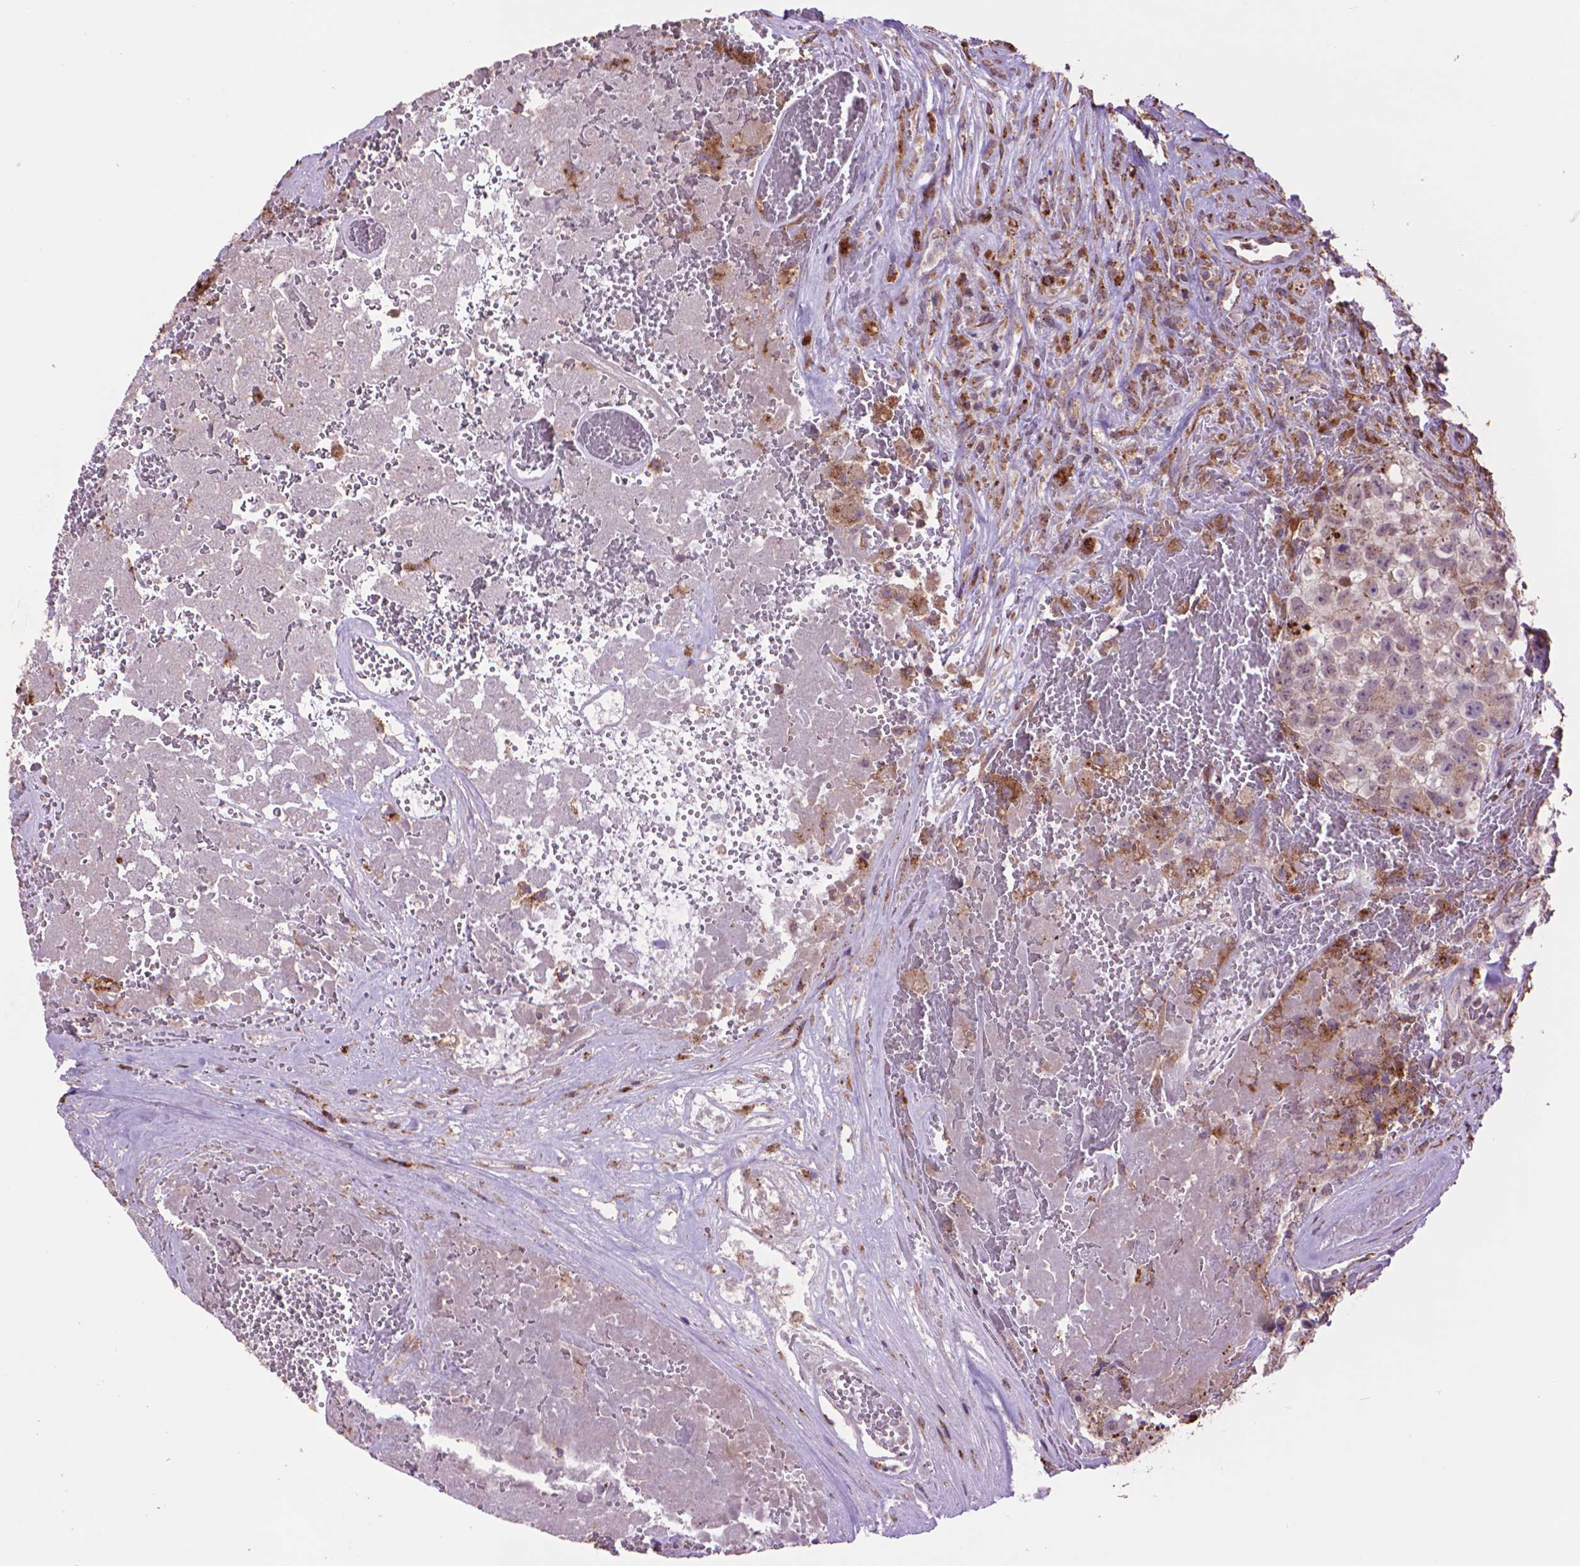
{"staining": {"intensity": "weak", "quantity": ">75%", "location": "cytoplasmic/membranous"}, "tissue": "testis cancer", "cell_type": "Tumor cells", "image_type": "cancer", "snomed": [{"axis": "morphology", "description": "Carcinoma, Embryonal, NOS"}, {"axis": "topography", "description": "Testis"}], "caption": "Testis cancer (embryonal carcinoma) stained with IHC displays weak cytoplasmic/membranous staining in about >75% of tumor cells. (Brightfield microscopy of DAB IHC at high magnification).", "gene": "GLB1", "patient": {"sex": "male", "age": 18}}